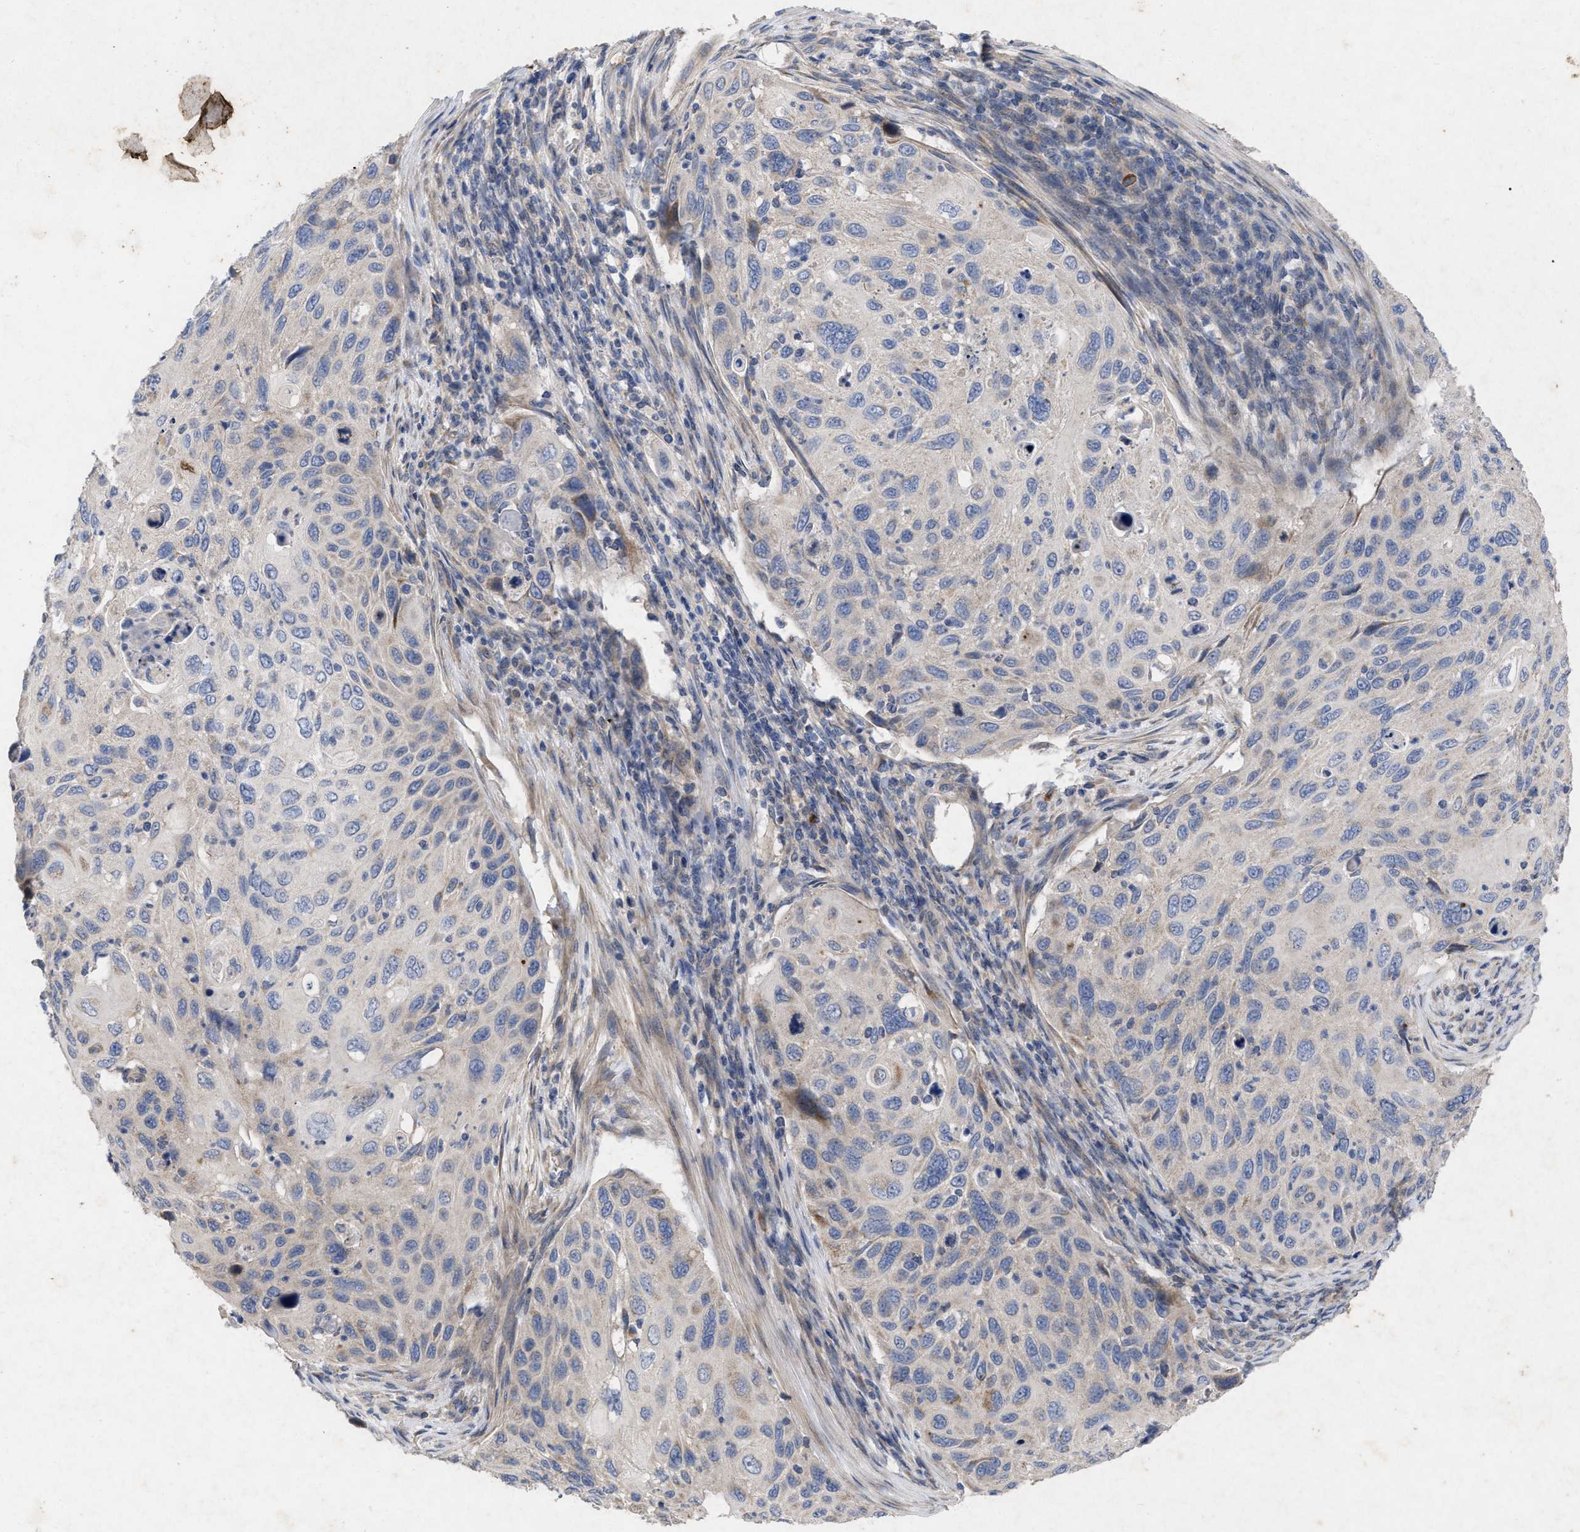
{"staining": {"intensity": "weak", "quantity": "<25%", "location": "cytoplasmic/membranous"}, "tissue": "cervical cancer", "cell_type": "Tumor cells", "image_type": "cancer", "snomed": [{"axis": "morphology", "description": "Squamous cell carcinoma, NOS"}, {"axis": "topography", "description": "Cervix"}], "caption": "IHC of cervical cancer (squamous cell carcinoma) displays no positivity in tumor cells.", "gene": "VIP", "patient": {"sex": "female", "age": 70}}